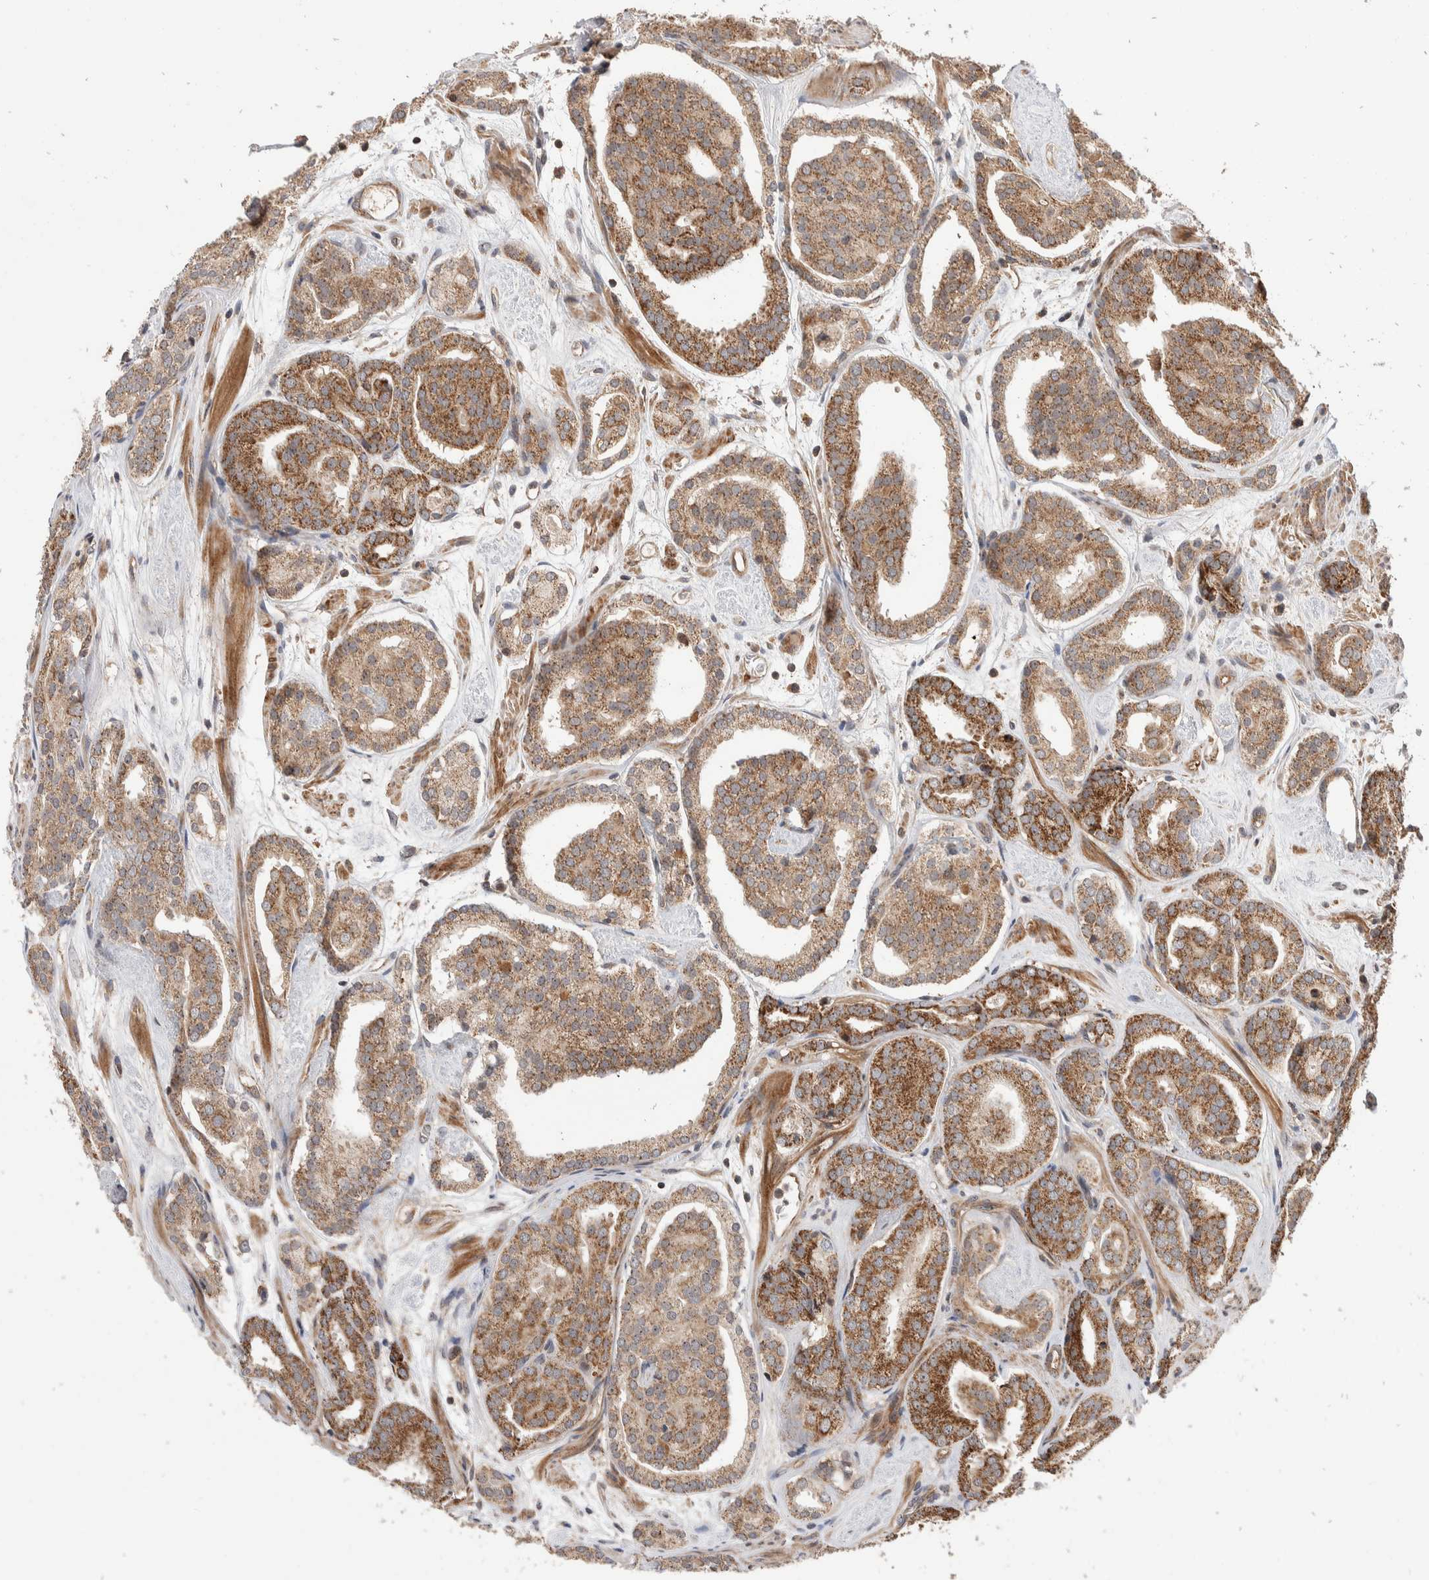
{"staining": {"intensity": "moderate", "quantity": ">75%", "location": "cytoplasmic/membranous"}, "tissue": "prostate cancer", "cell_type": "Tumor cells", "image_type": "cancer", "snomed": [{"axis": "morphology", "description": "Adenocarcinoma, Low grade"}, {"axis": "topography", "description": "Prostate"}], "caption": "DAB (3,3'-diaminobenzidine) immunohistochemical staining of human prostate cancer shows moderate cytoplasmic/membranous protein expression in approximately >75% of tumor cells. (DAB (3,3'-diaminobenzidine) IHC with brightfield microscopy, high magnification).", "gene": "ABHD11", "patient": {"sex": "male", "age": 69}}